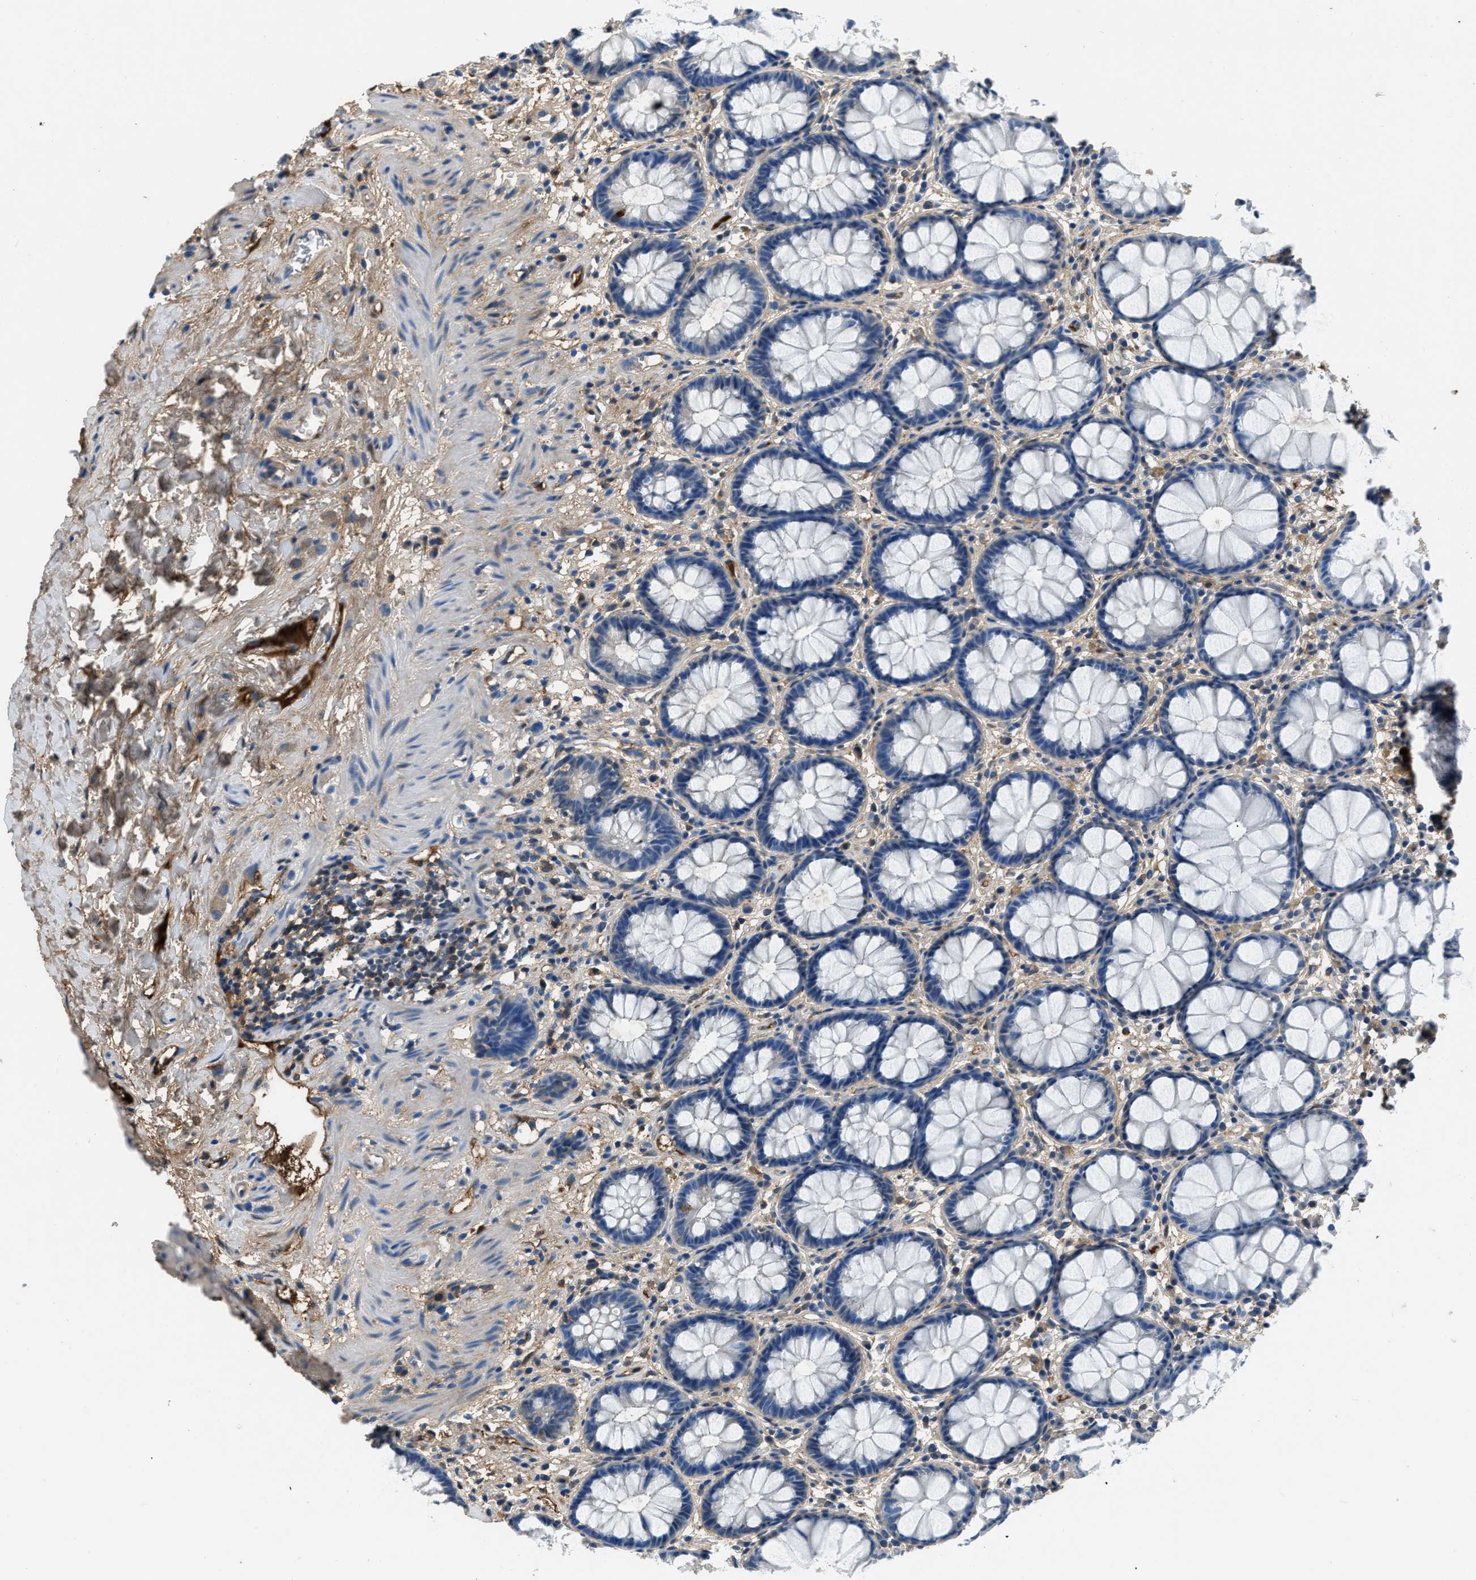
{"staining": {"intensity": "moderate", "quantity": "<25%", "location": "cytoplasmic/membranous"}, "tissue": "rectum", "cell_type": "Glandular cells", "image_type": "normal", "snomed": [{"axis": "morphology", "description": "Normal tissue, NOS"}, {"axis": "topography", "description": "Rectum"}], "caption": "Immunohistochemical staining of normal human rectum exhibits moderate cytoplasmic/membranous protein positivity in approximately <25% of glandular cells. Immunohistochemistry stains the protein of interest in brown and the nuclei are stained blue.", "gene": "STC1", "patient": {"sex": "male", "age": 64}}